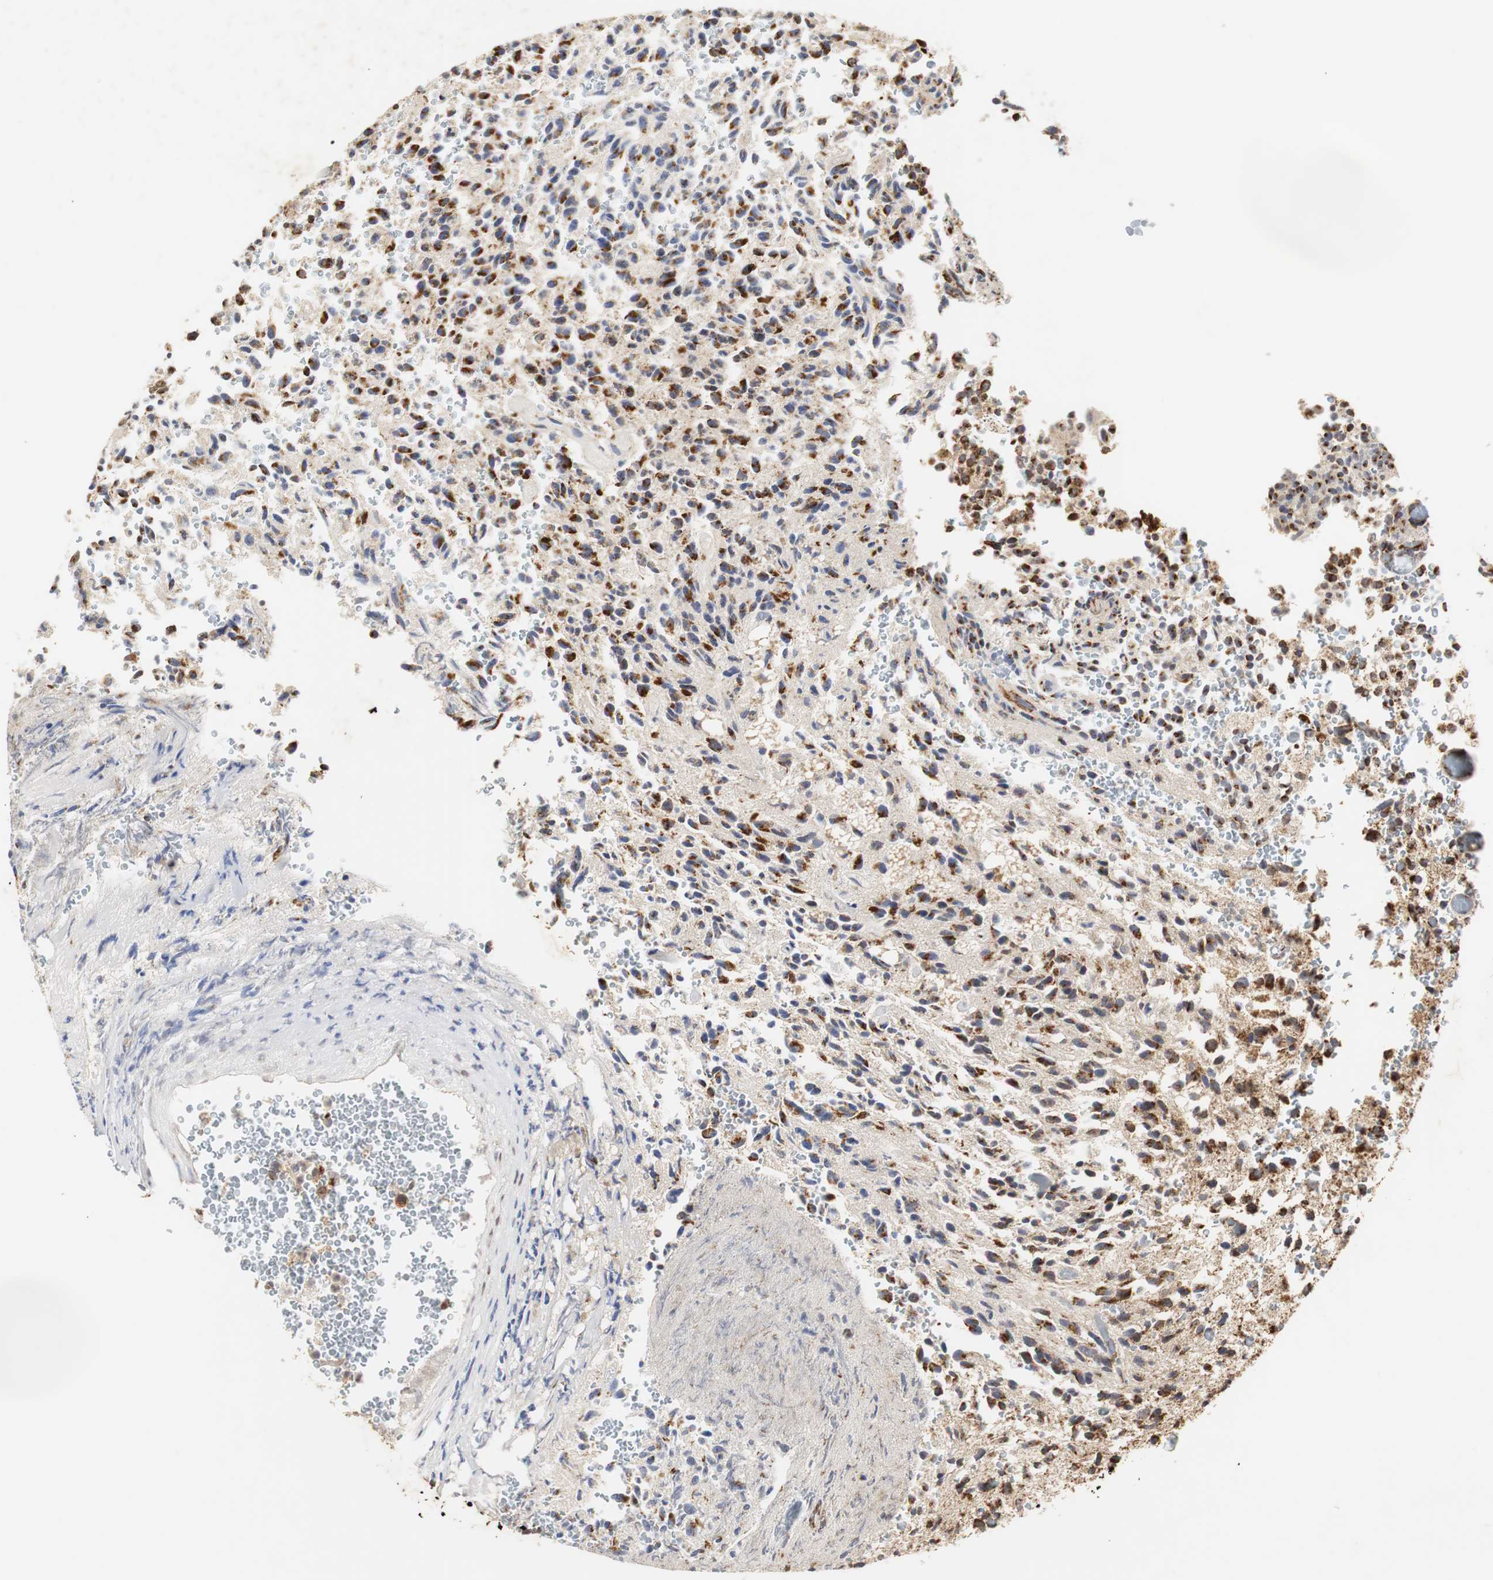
{"staining": {"intensity": "strong", "quantity": ">75%", "location": "cytoplasmic/membranous"}, "tissue": "glioma", "cell_type": "Tumor cells", "image_type": "cancer", "snomed": [{"axis": "morphology", "description": "Glioma, malignant, High grade"}, {"axis": "topography", "description": "pancreas cauda"}], "caption": "An image showing strong cytoplasmic/membranous positivity in about >75% of tumor cells in glioma, as visualized by brown immunohistochemical staining.", "gene": "HSD17B10", "patient": {"sex": "male", "age": 60}}